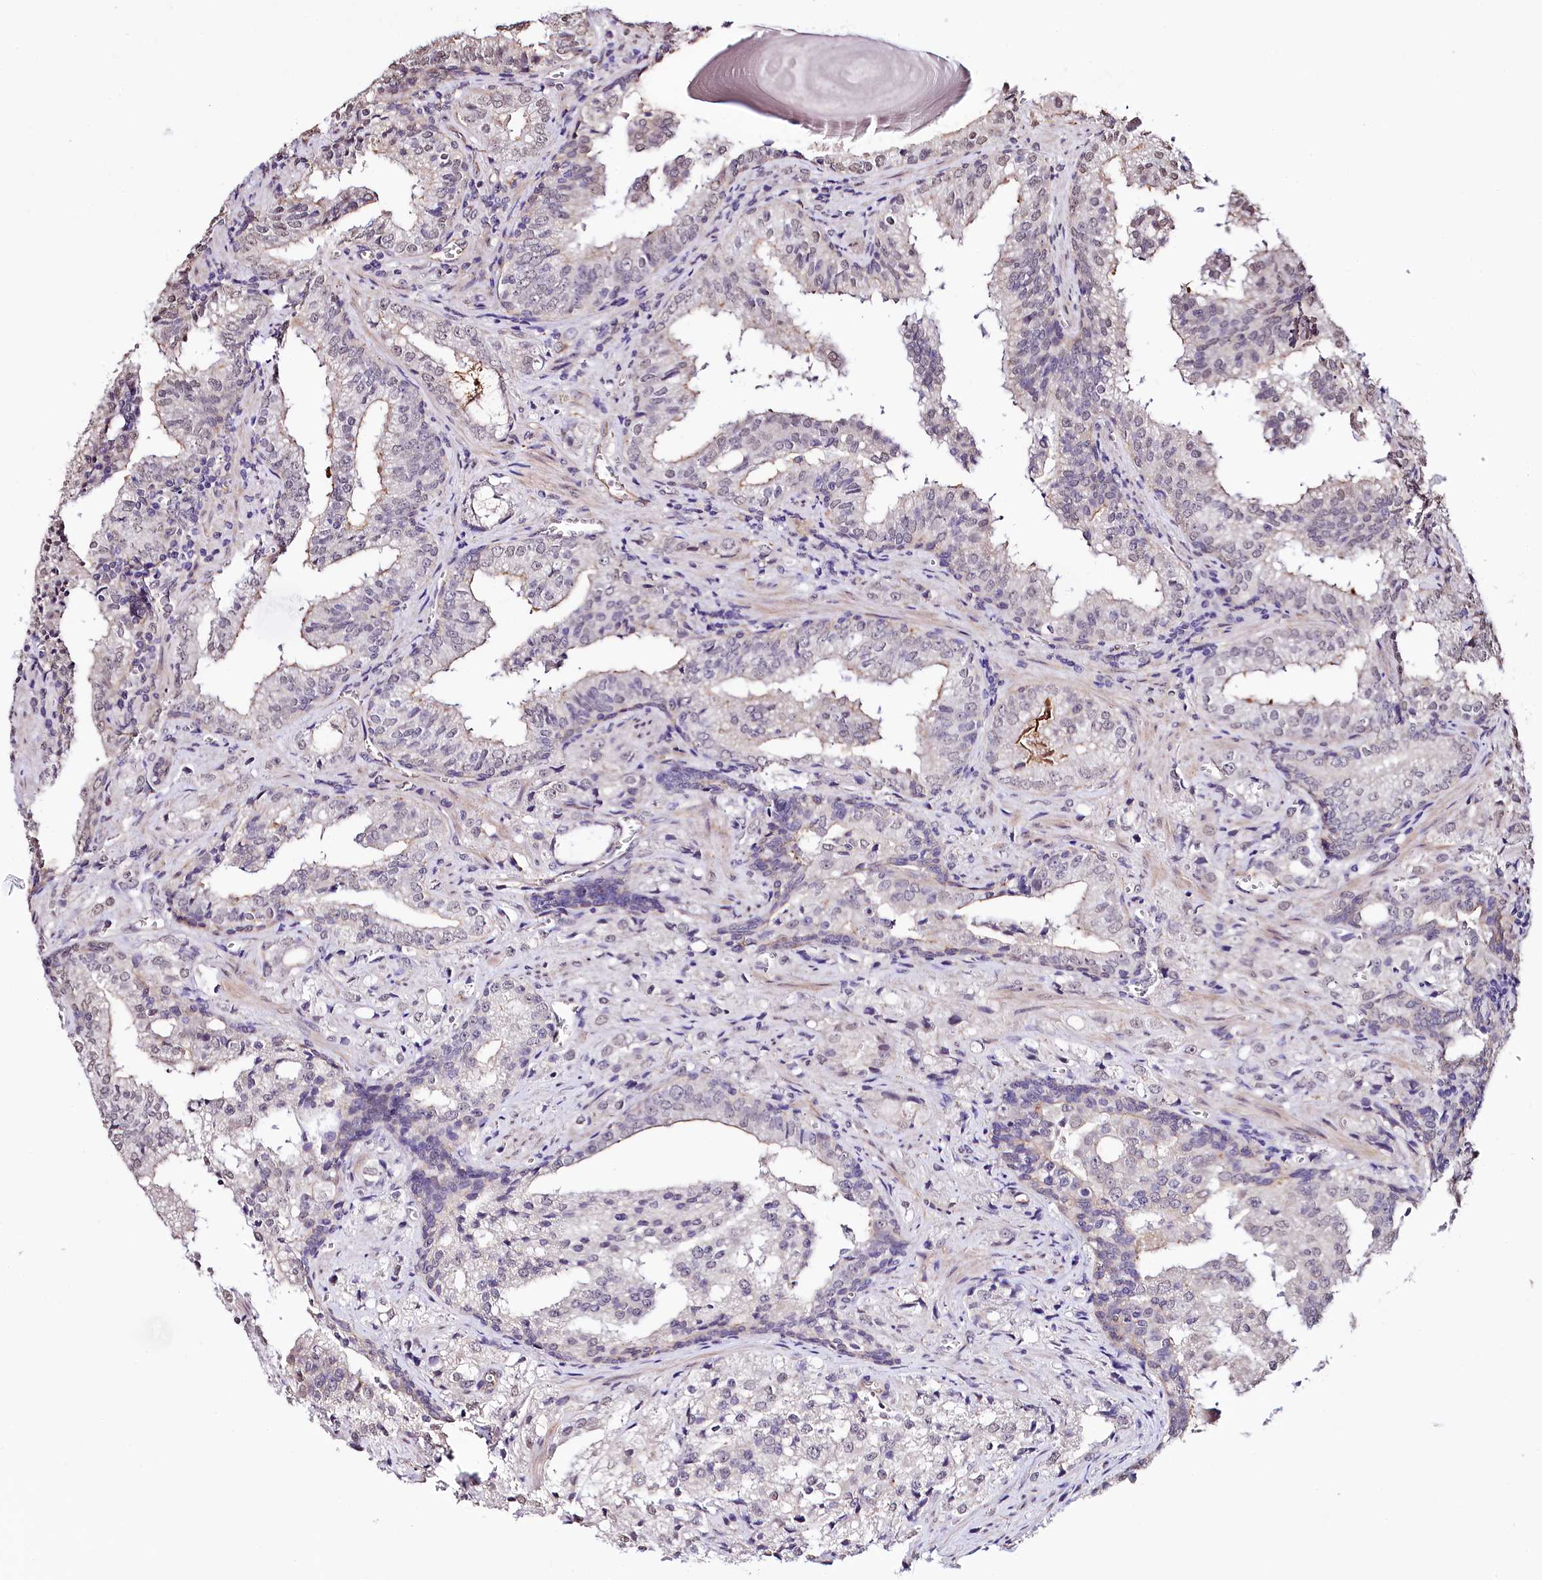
{"staining": {"intensity": "weak", "quantity": "<25%", "location": "nuclear"}, "tissue": "prostate cancer", "cell_type": "Tumor cells", "image_type": "cancer", "snomed": [{"axis": "morphology", "description": "Adenocarcinoma, High grade"}, {"axis": "topography", "description": "Prostate"}], "caption": "High-grade adenocarcinoma (prostate) stained for a protein using immunohistochemistry demonstrates no positivity tumor cells.", "gene": "ST7", "patient": {"sex": "male", "age": 68}}